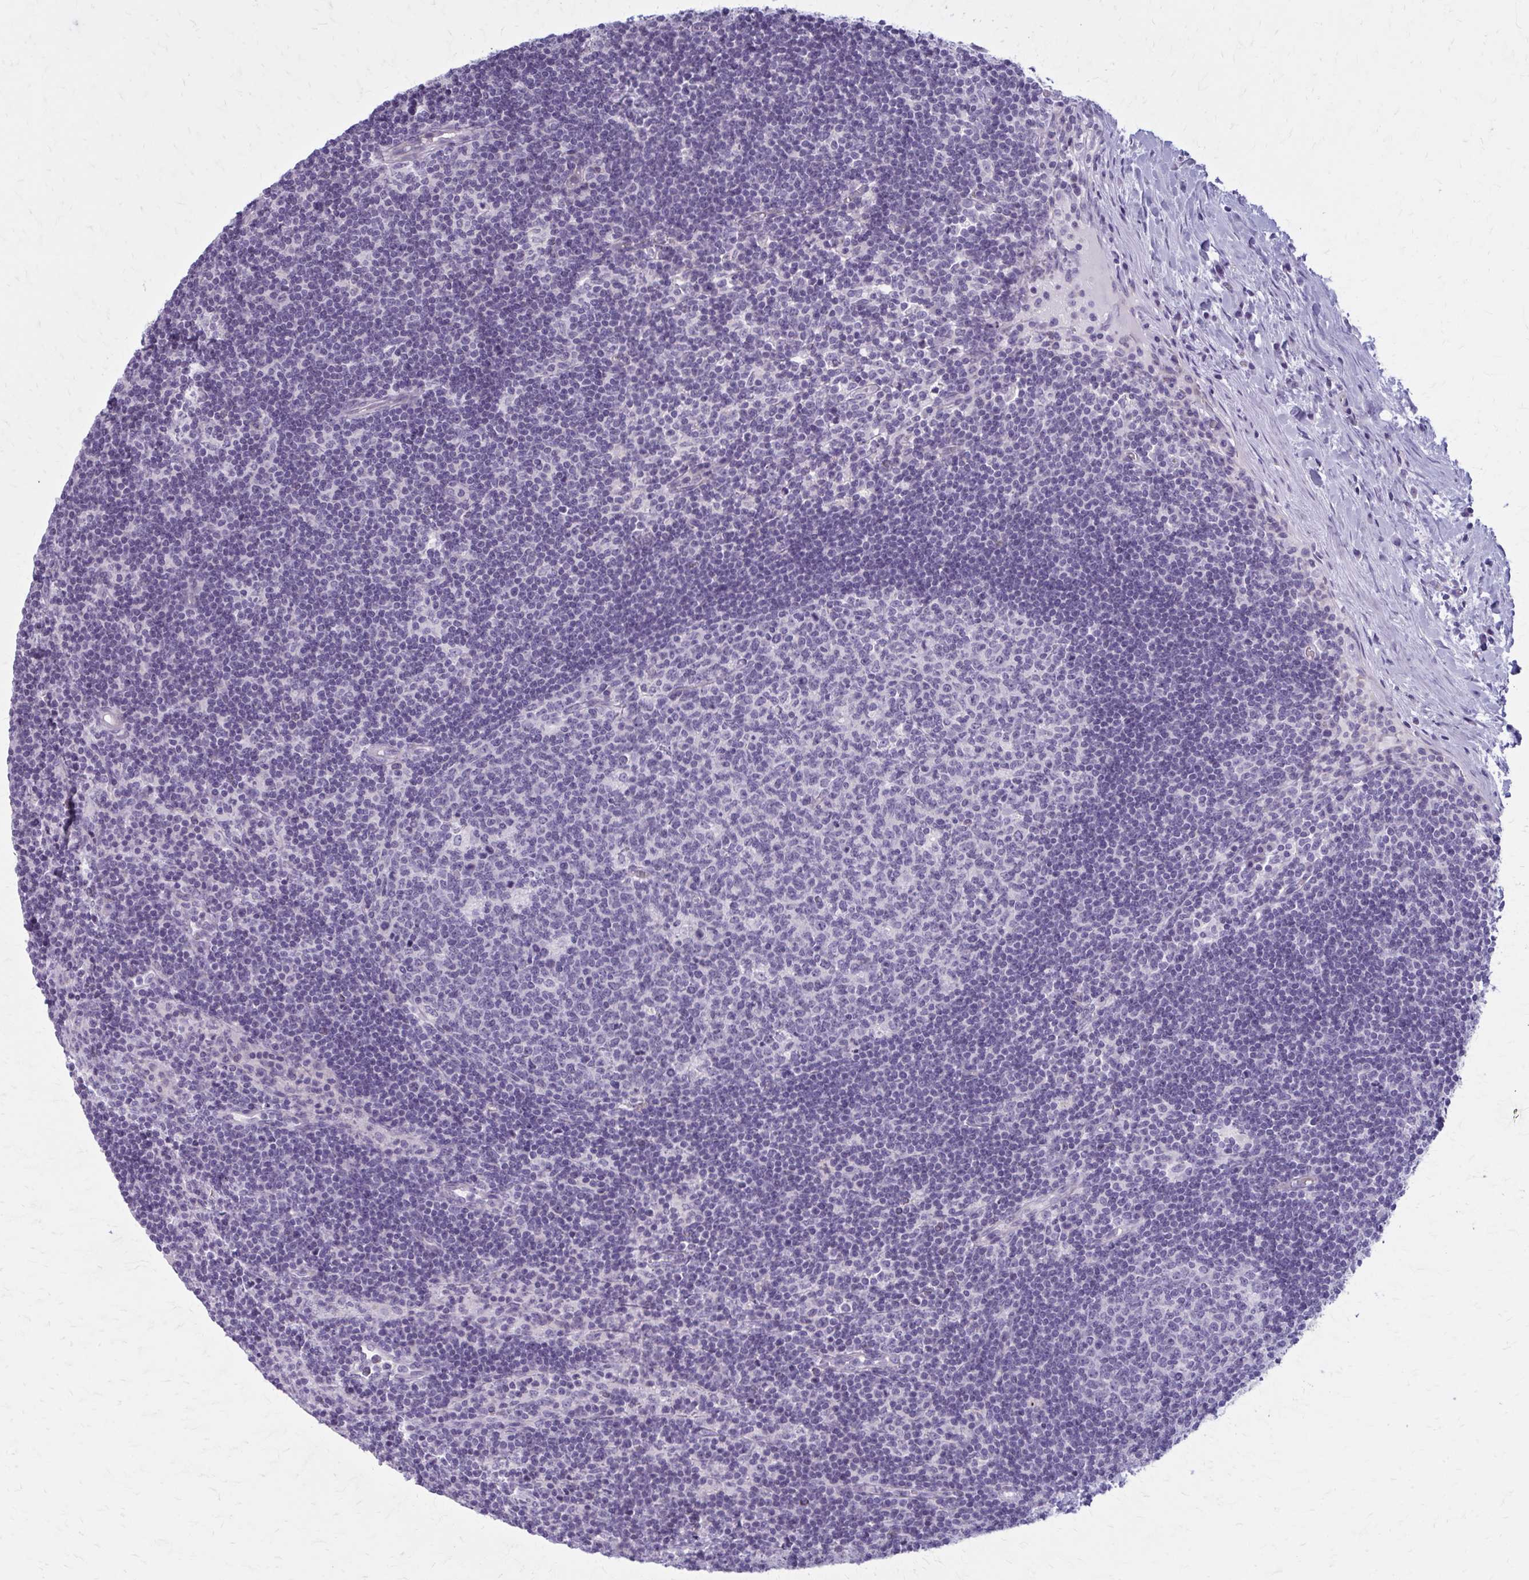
{"staining": {"intensity": "negative", "quantity": "none", "location": "none"}, "tissue": "lymph node", "cell_type": "Germinal center cells", "image_type": "normal", "snomed": [{"axis": "morphology", "description": "Normal tissue, NOS"}, {"axis": "topography", "description": "Lymph node"}], "caption": "Immunohistochemical staining of normal human lymph node displays no significant expression in germinal center cells. (DAB (3,3'-diaminobenzidine) immunohistochemistry (IHC), high magnification).", "gene": "CASQ2", "patient": {"sex": "male", "age": 67}}